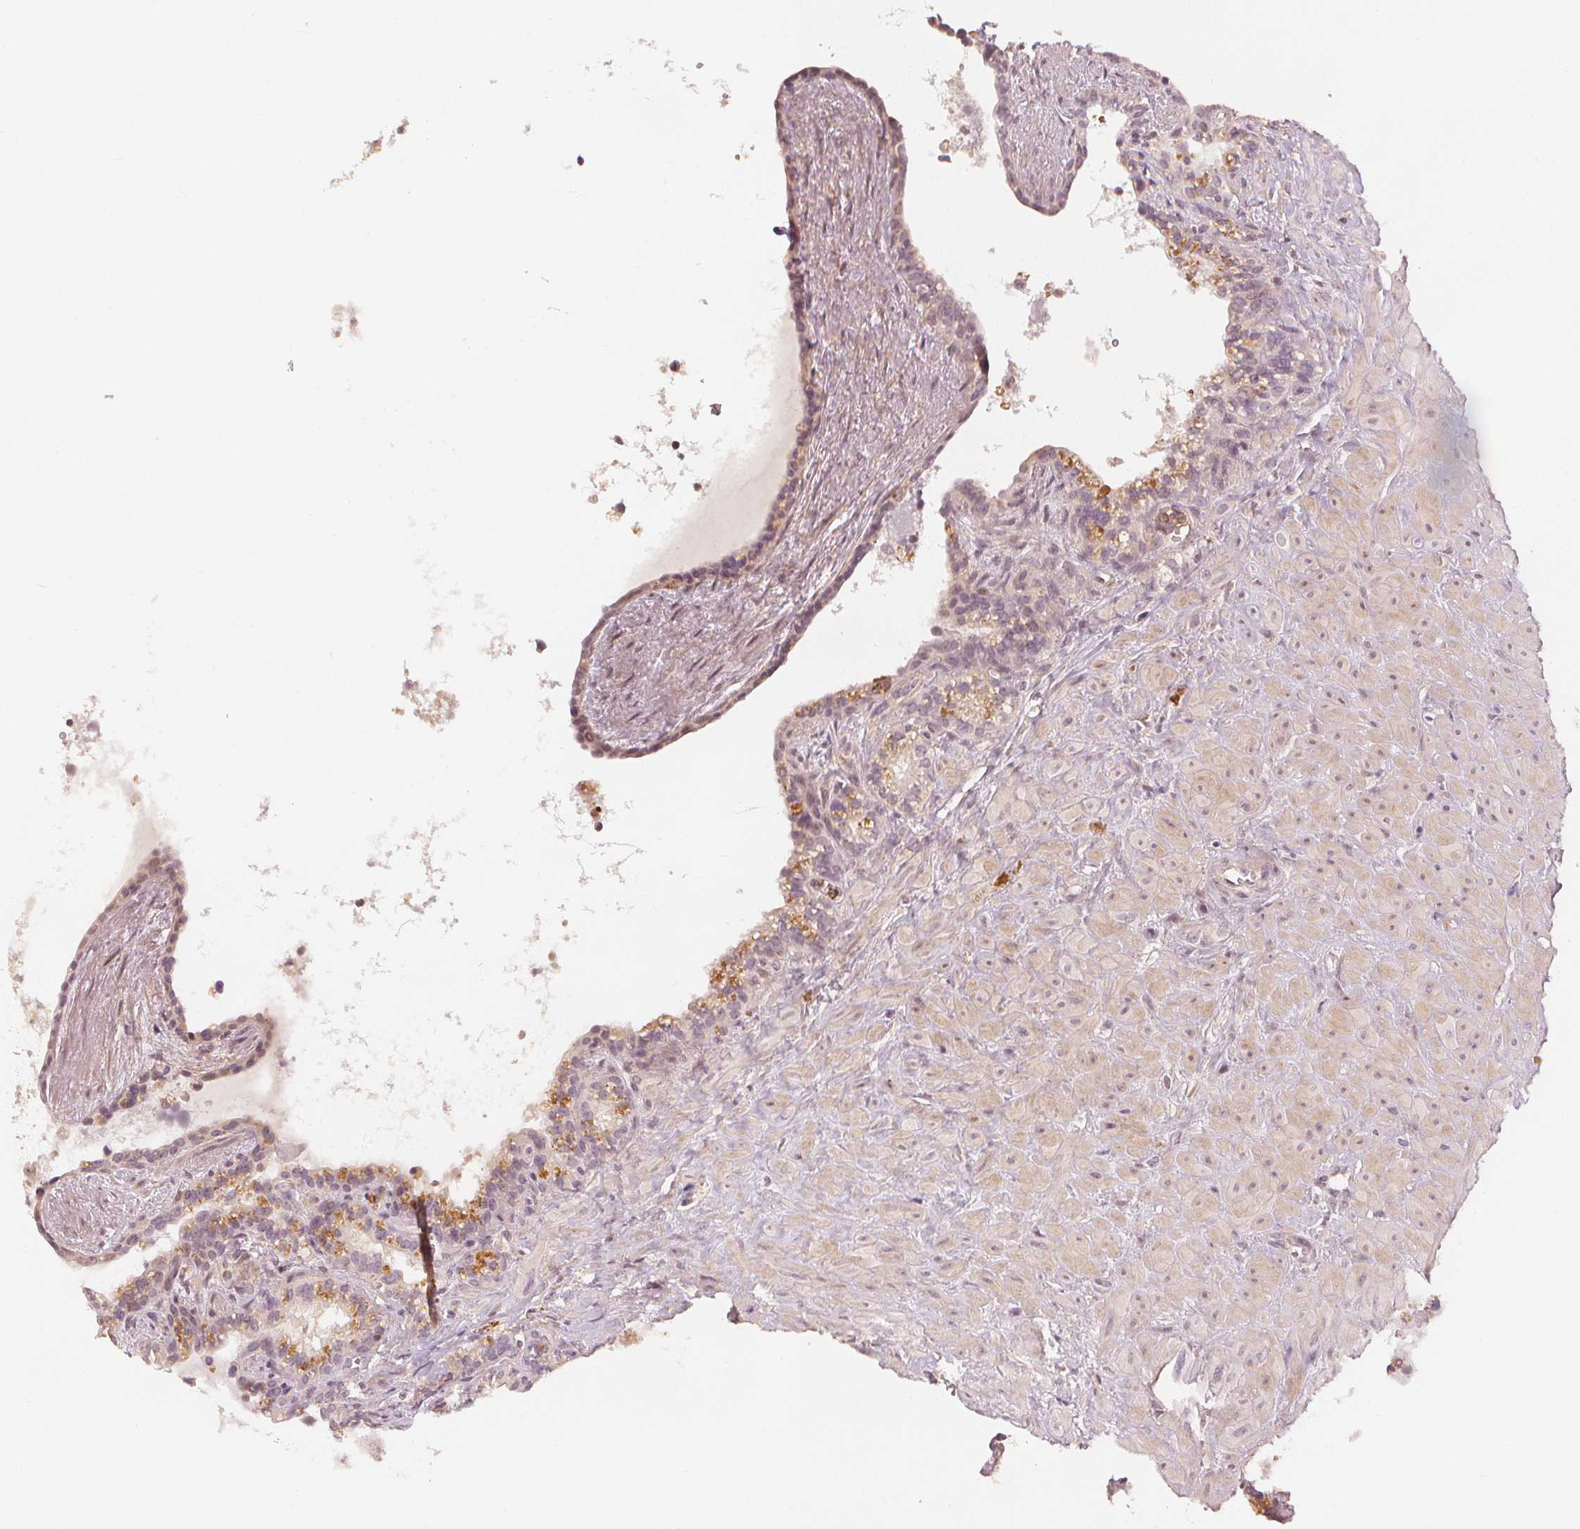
{"staining": {"intensity": "weak", "quantity": "<25%", "location": "nuclear"}, "tissue": "seminal vesicle", "cell_type": "Glandular cells", "image_type": "normal", "snomed": [{"axis": "morphology", "description": "Normal tissue, NOS"}, {"axis": "topography", "description": "Seminal veicle"}], "caption": "A histopathology image of seminal vesicle stained for a protein shows no brown staining in glandular cells.", "gene": "SLC34A1", "patient": {"sex": "male", "age": 76}}